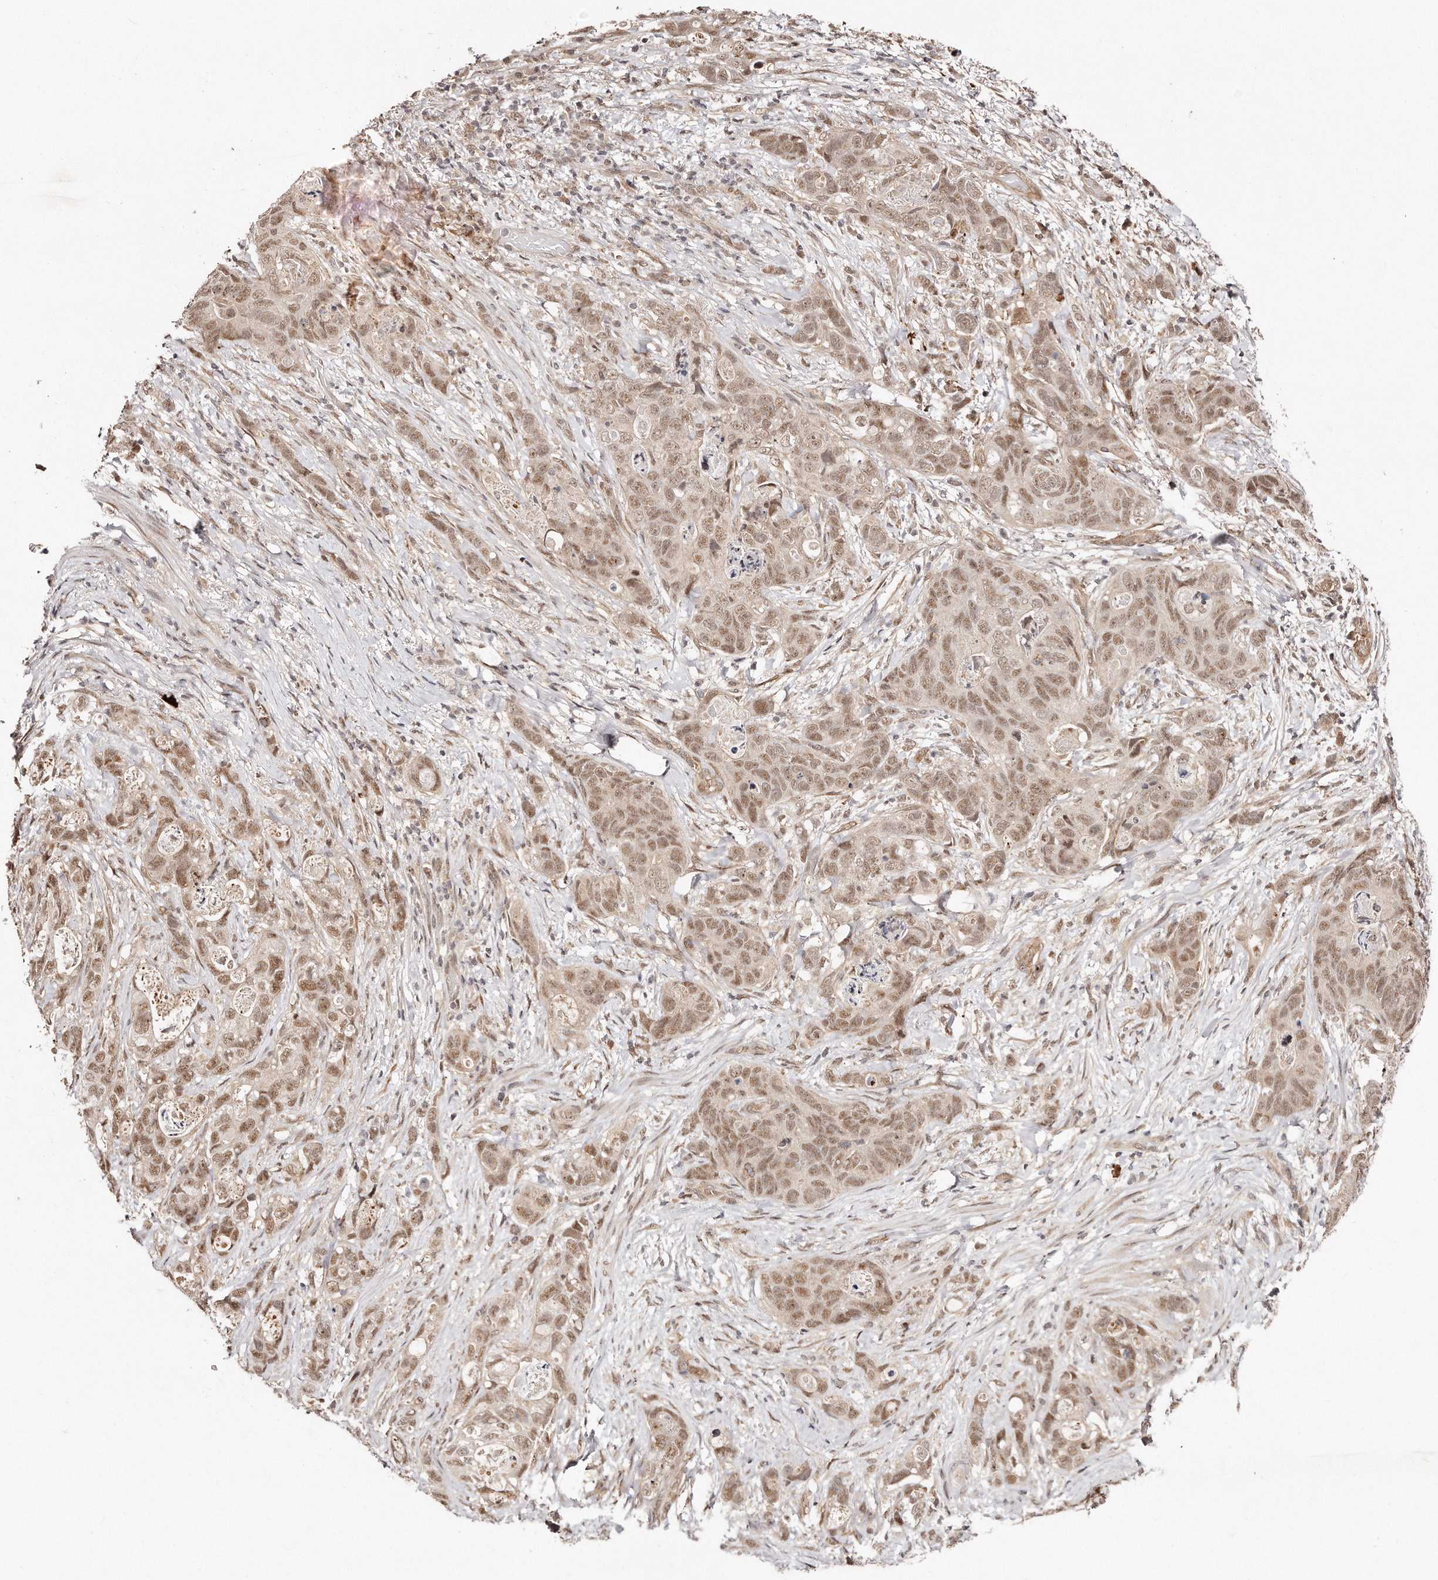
{"staining": {"intensity": "weak", "quantity": ">75%", "location": "cytoplasmic/membranous,nuclear"}, "tissue": "stomach cancer", "cell_type": "Tumor cells", "image_type": "cancer", "snomed": [{"axis": "morphology", "description": "Normal tissue, NOS"}, {"axis": "morphology", "description": "Adenocarcinoma, NOS"}, {"axis": "topography", "description": "Stomach"}], "caption": "Brown immunohistochemical staining in stomach cancer demonstrates weak cytoplasmic/membranous and nuclear expression in about >75% of tumor cells. Nuclei are stained in blue.", "gene": "SOX4", "patient": {"sex": "female", "age": 89}}